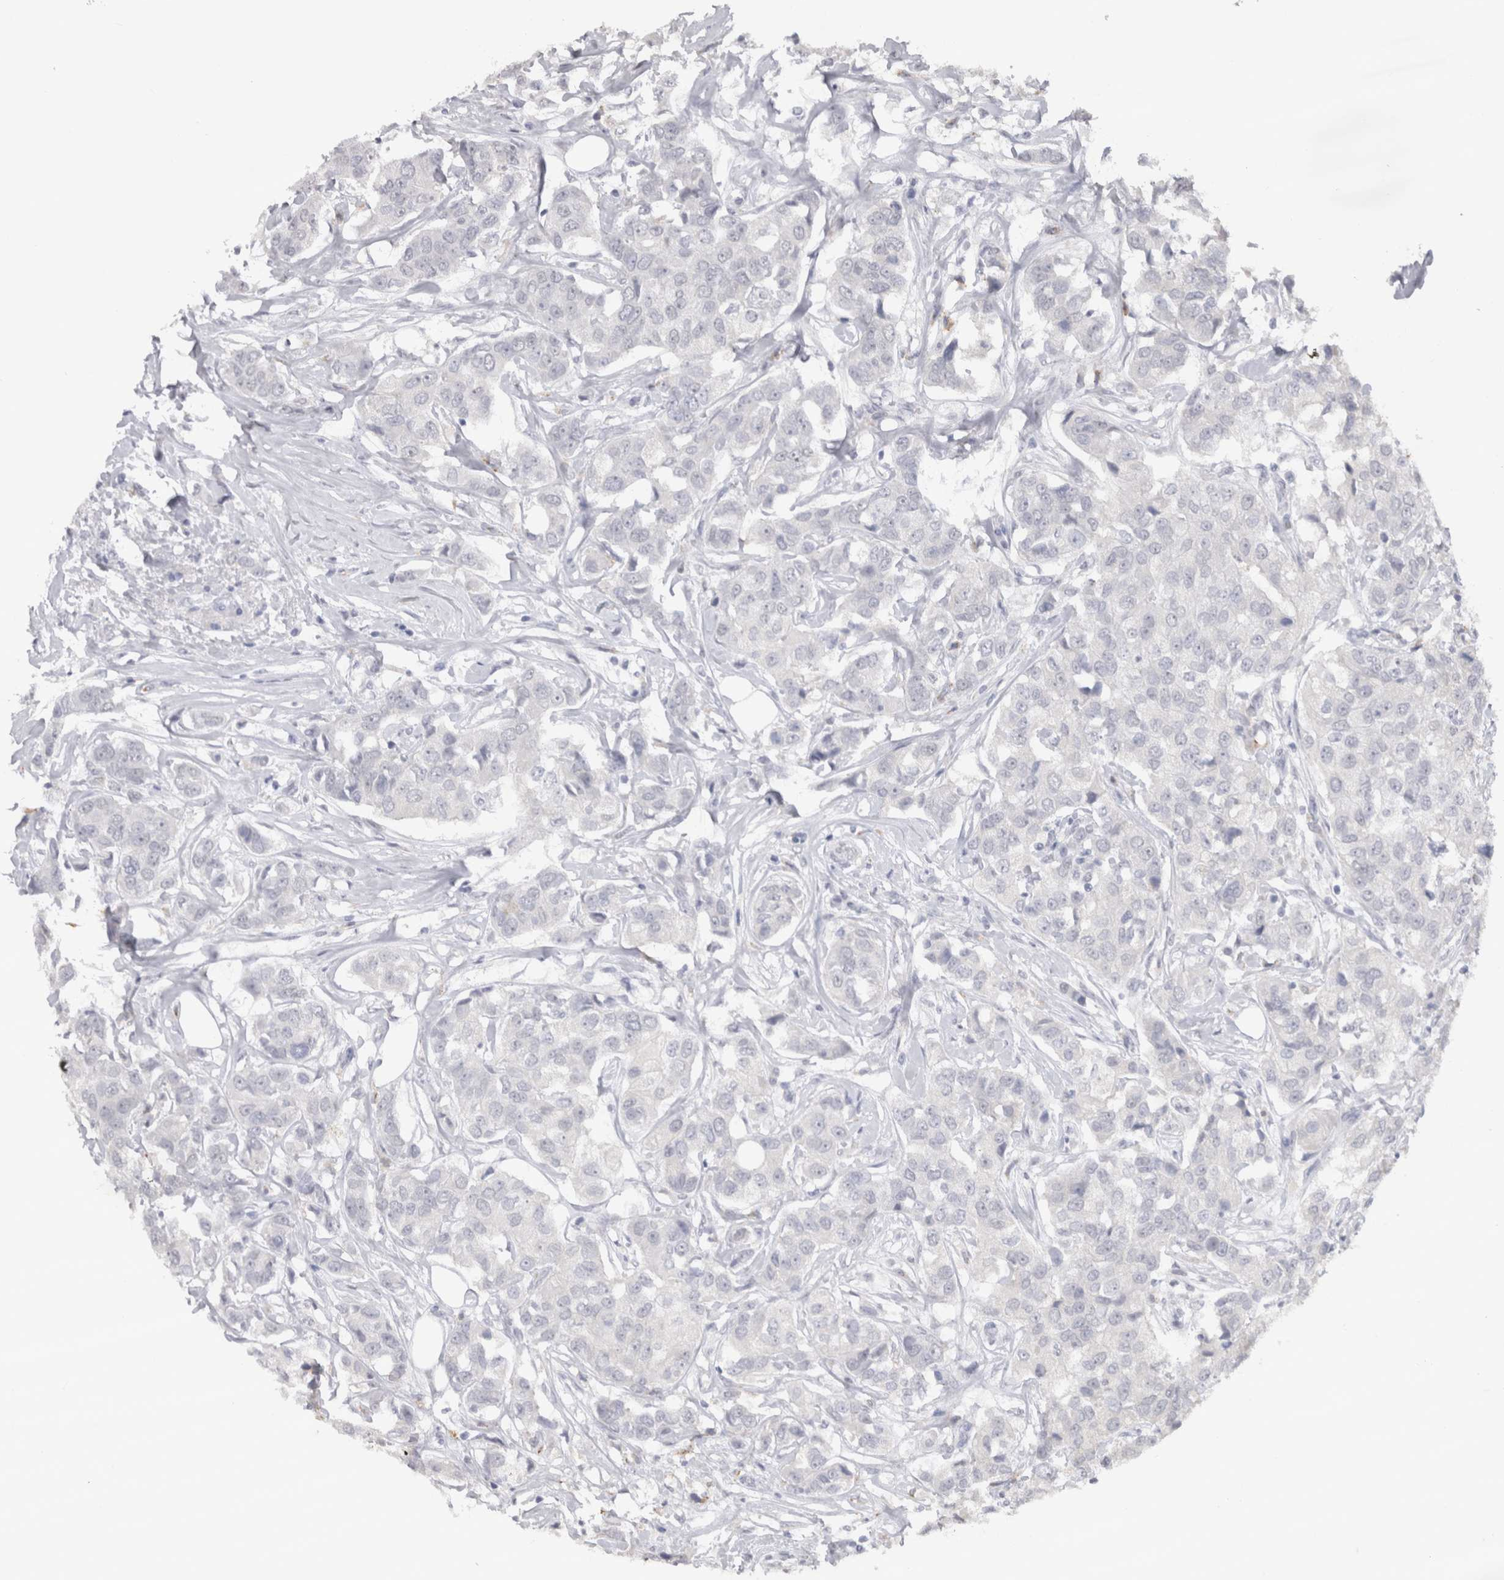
{"staining": {"intensity": "negative", "quantity": "none", "location": "none"}, "tissue": "breast cancer", "cell_type": "Tumor cells", "image_type": "cancer", "snomed": [{"axis": "morphology", "description": "Duct carcinoma"}, {"axis": "topography", "description": "Breast"}], "caption": "This image is of breast cancer stained with immunohistochemistry to label a protein in brown with the nuclei are counter-stained blue. There is no expression in tumor cells.", "gene": "CDH17", "patient": {"sex": "female", "age": 80}}